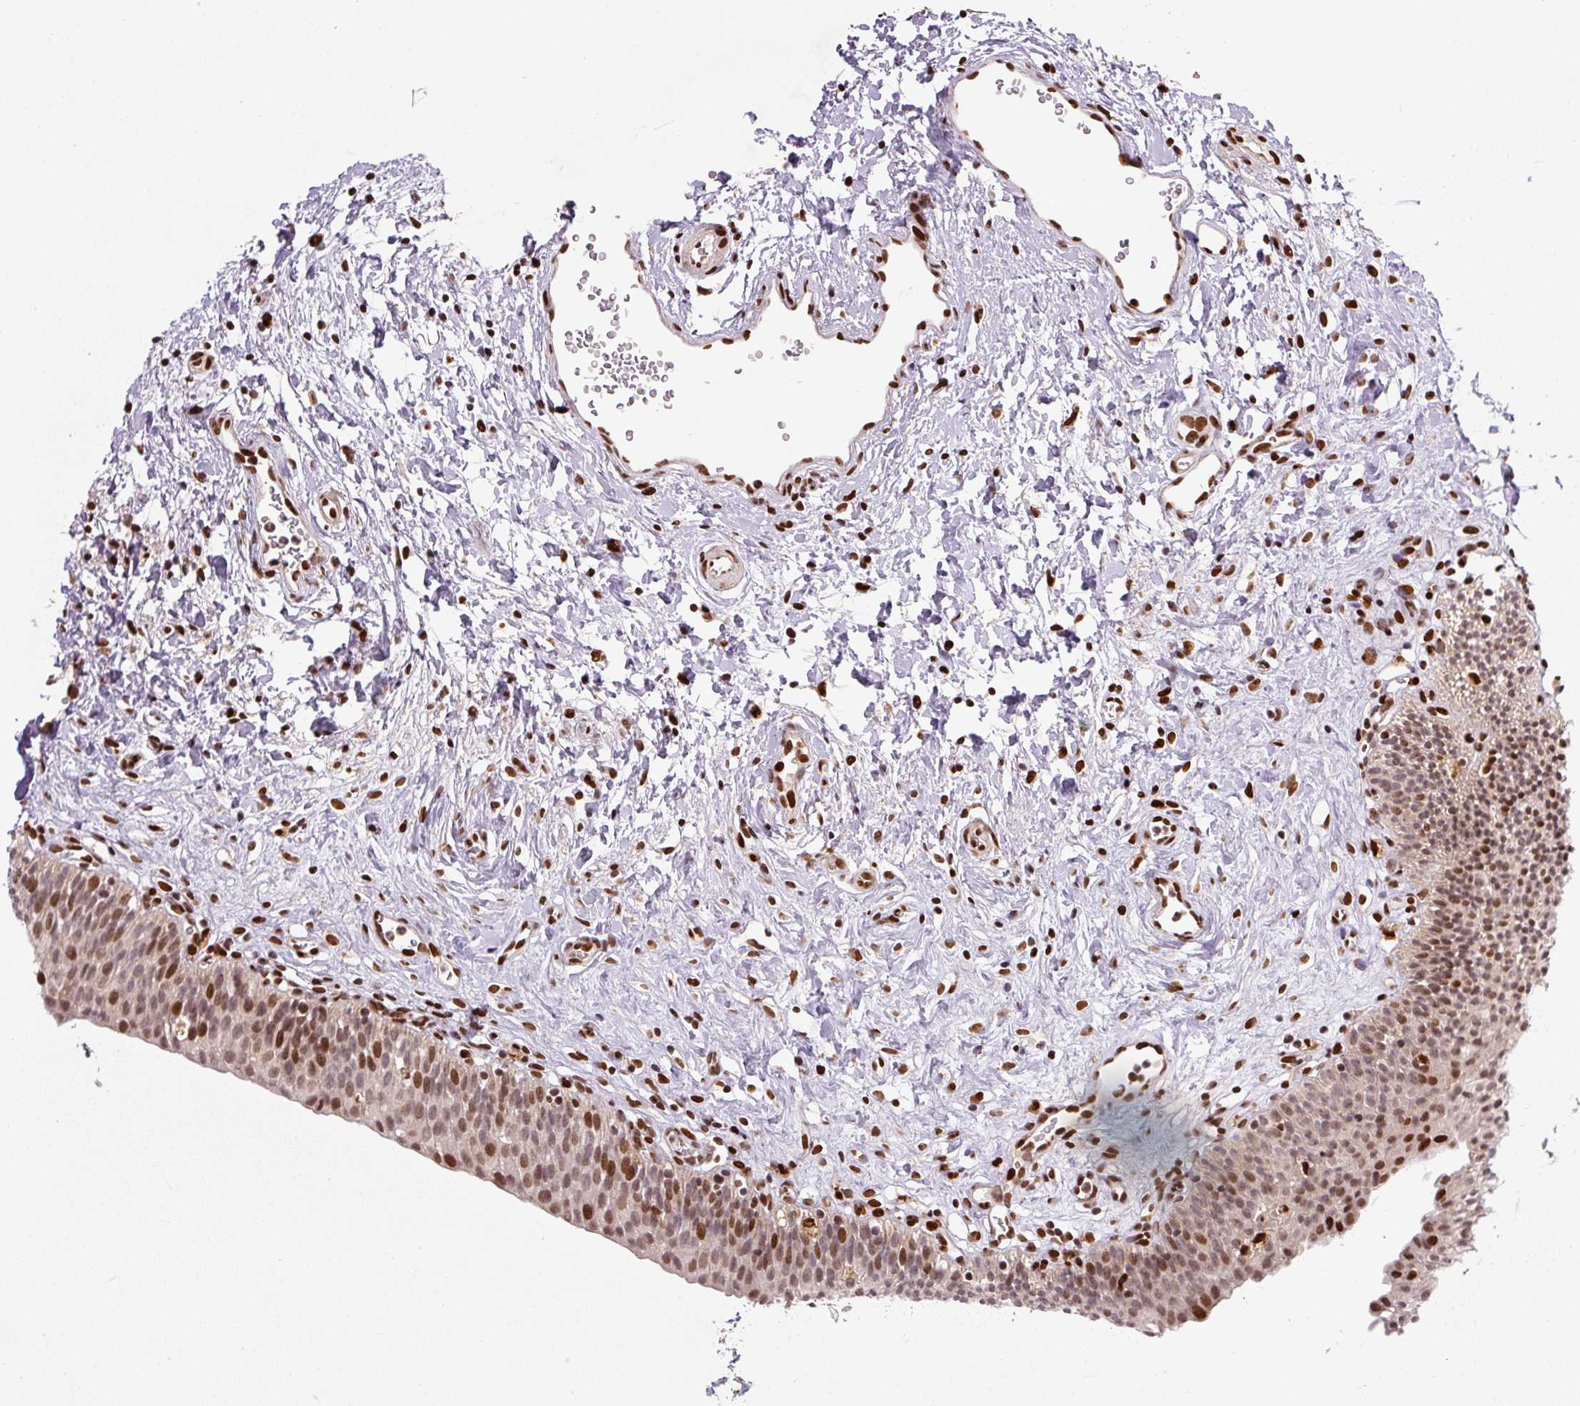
{"staining": {"intensity": "moderate", "quantity": ">75%", "location": "nuclear"}, "tissue": "urinary bladder", "cell_type": "Urothelial cells", "image_type": "normal", "snomed": [{"axis": "morphology", "description": "Normal tissue, NOS"}, {"axis": "topography", "description": "Urinary bladder"}], "caption": "About >75% of urothelial cells in normal urinary bladder reveal moderate nuclear protein positivity as visualized by brown immunohistochemical staining.", "gene": "PYDC2", "patient": {"sex": "male", "age": 51}}